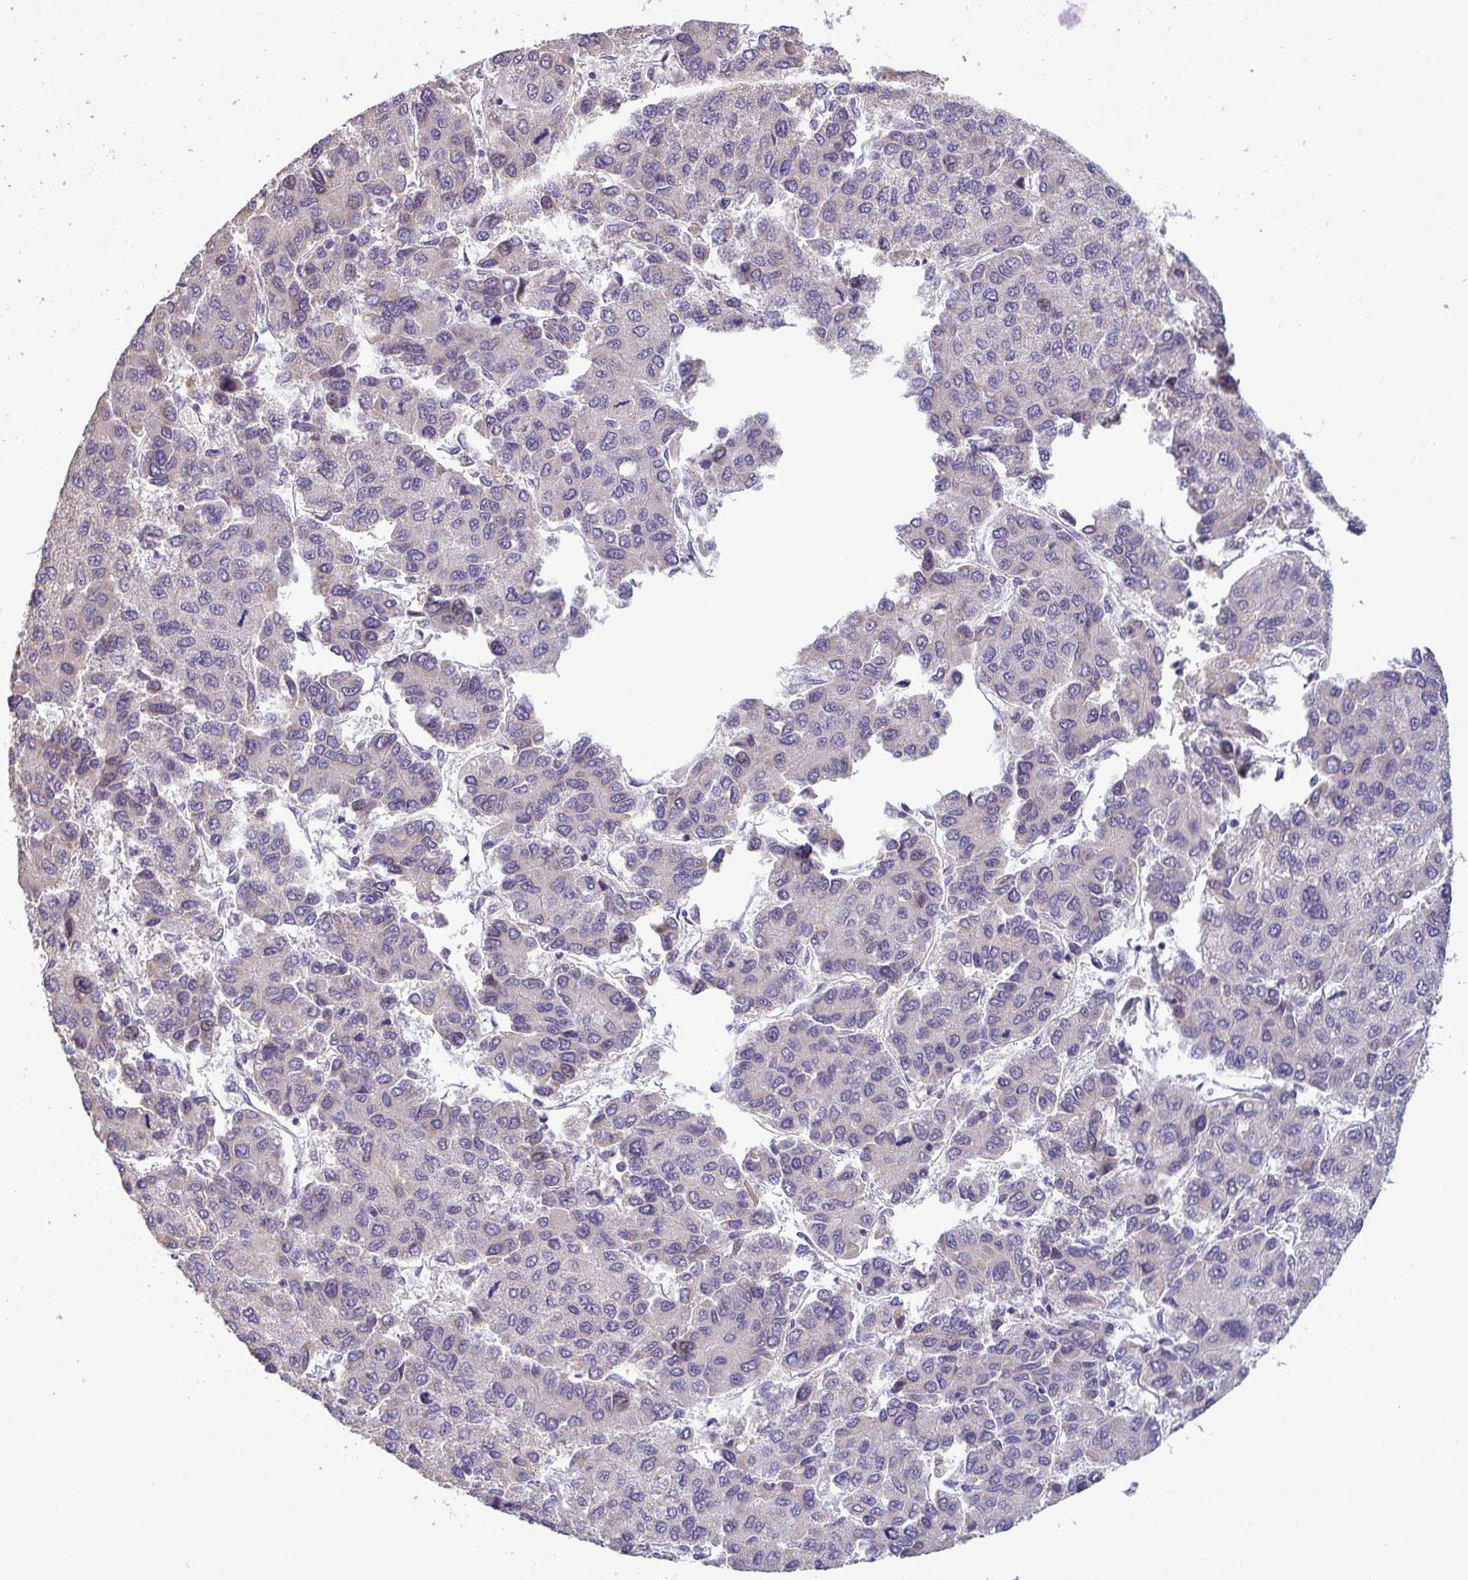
{"staining": {"intensity": "negative", "quantity": "none", "location": "none"}, "tissue": "liver cancer", "cell_type": "Tumor cells", "image_type": "cancer", "snomed": [{"axis": "morphology", "description": "Carcinoma, Hepatocellular, NOS"}, {"axis": "topography", "description": "Liver"}], "caption": "The immunohistochemistry image has no significant expression in tumor cells of liver cancer tissue.", "gene": "IL37", "patient": {"sex": "female", "age": 66}}